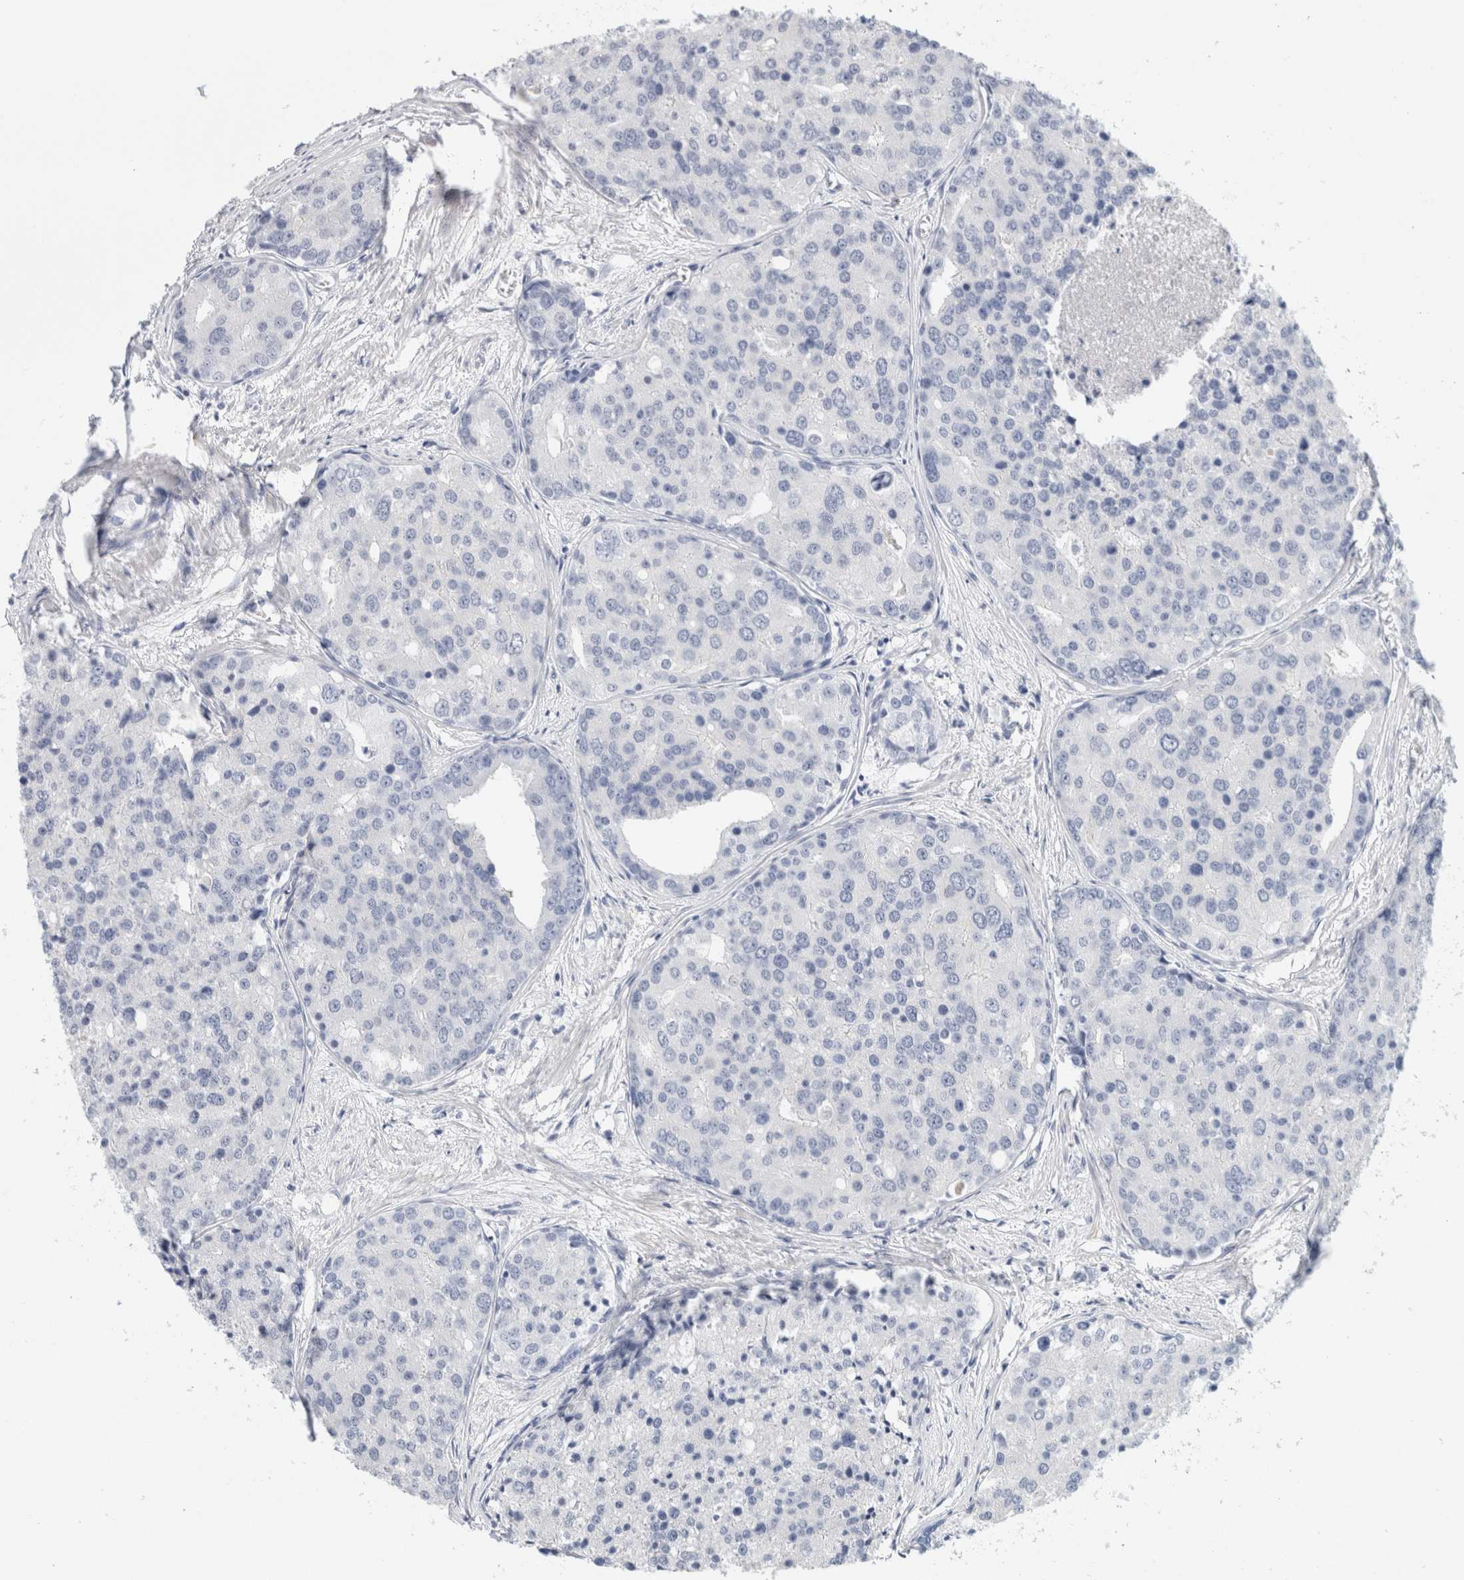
{"staining": {"intensity": "negative", "quantity": "none", "location": "none"}, "tissue": "prostate cancer", "cell_type": "Tumor cells", "image_type": "cancer", "snomed": [{"axis": "morphology", "description": "Adenocarcinoma, High grade"}, {"axis": "topography", "description": "Prostate"}], "caption": "An immunohistochemistry (IHC) image of prostate cancer is shown. There is no staining in tumor cells of prostate cancer.", "gene": "RTN4", "patient": {"sex": "male", "age": 50}}